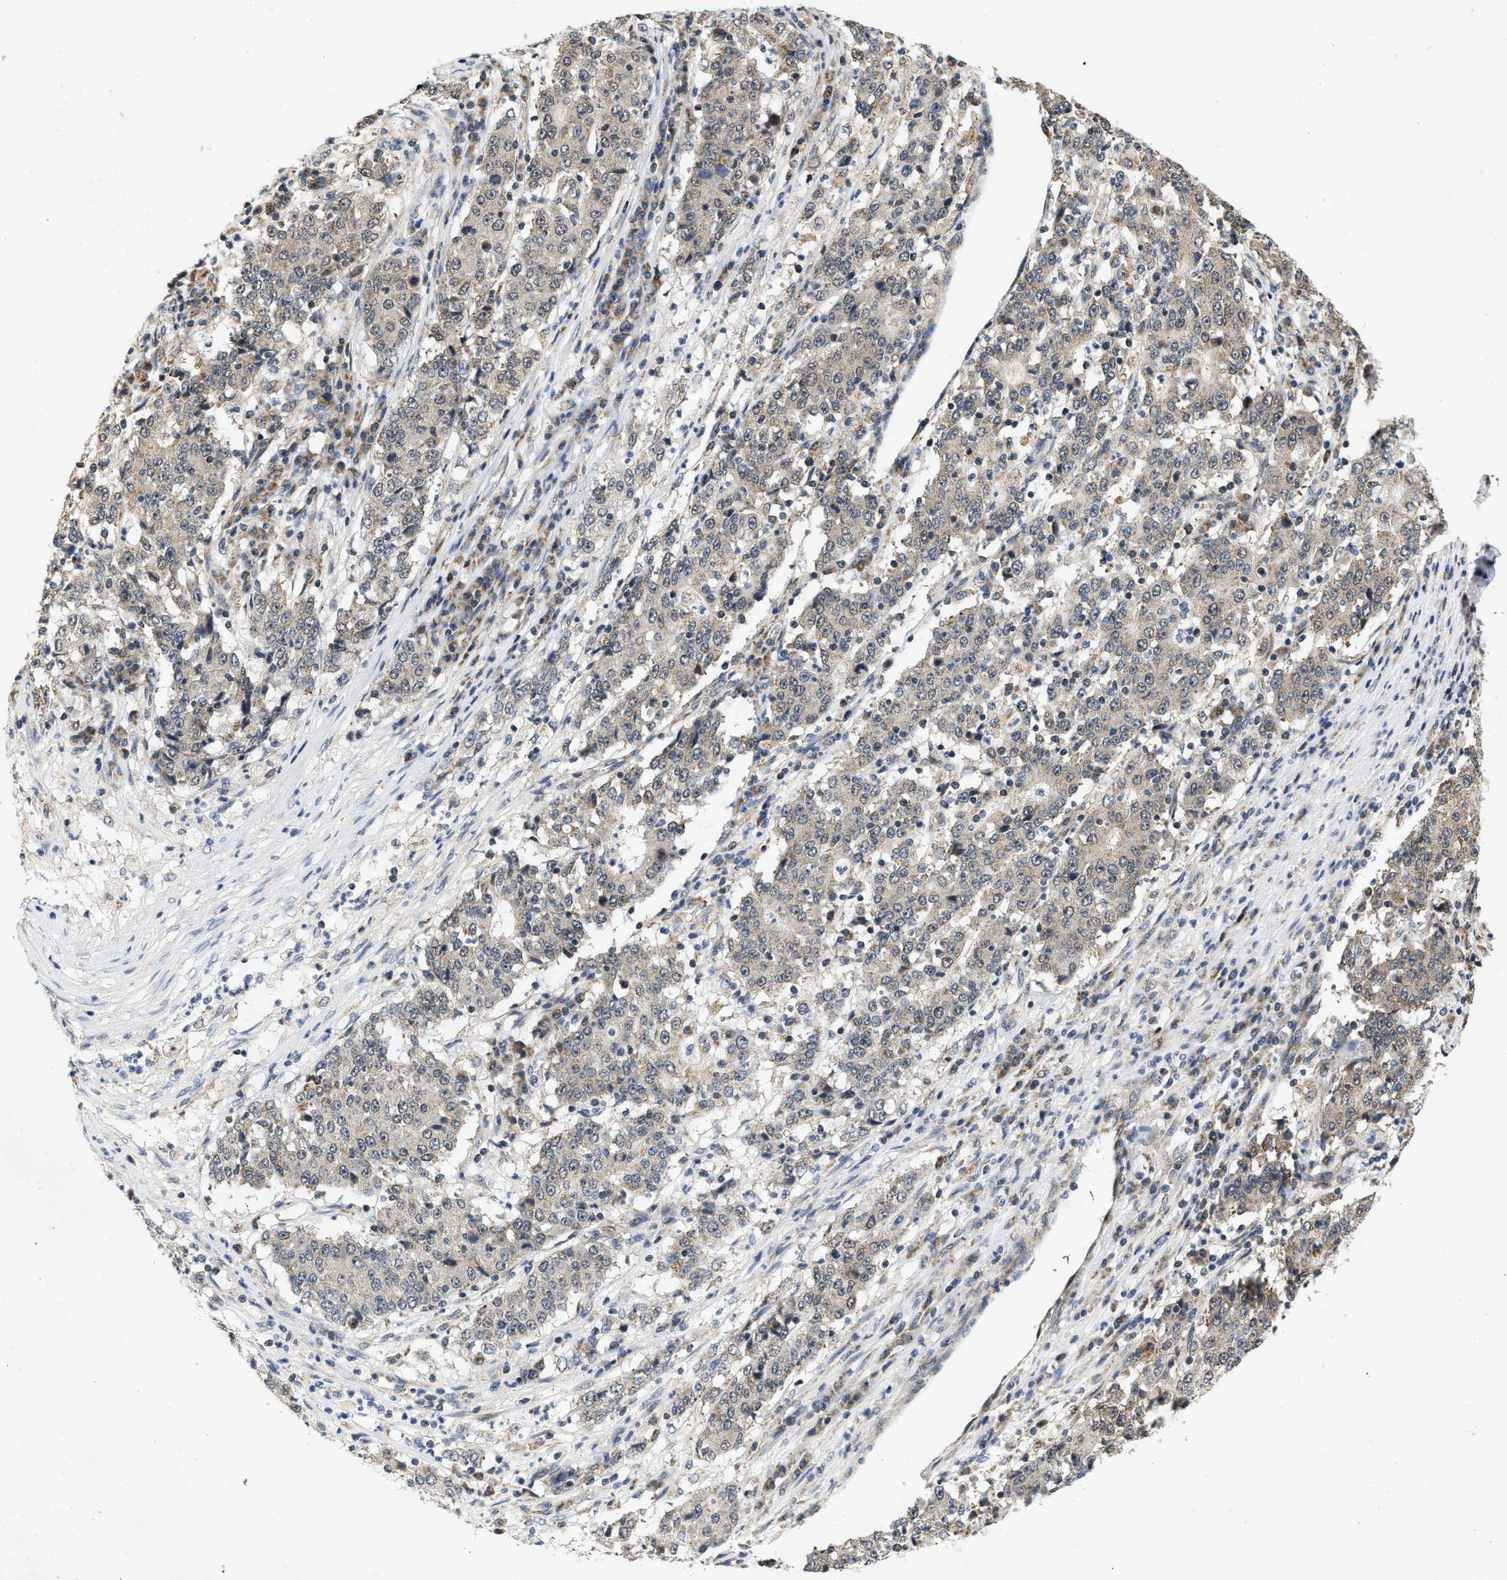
{"staining": {"intensity": "weak", "quantity": ">75%", "location": "cytoplasmic/membranous"}, "tissue": "stomach cancer", "cell_type": "Tumor cells", "image_type": "cancer", "snomed": [{"axis": "morphology", "description": "Adenocarcinoma, NOS"}, {"axis": "topography", "description": "Stomach"}], "caption": "Protein expression analysis of stomach cancer displays weak cytoplasmic/membranous staining in about >75% of tumor cells.", "gene": "GIGYF1", "patient": {"sex": "male", "age": 59}}